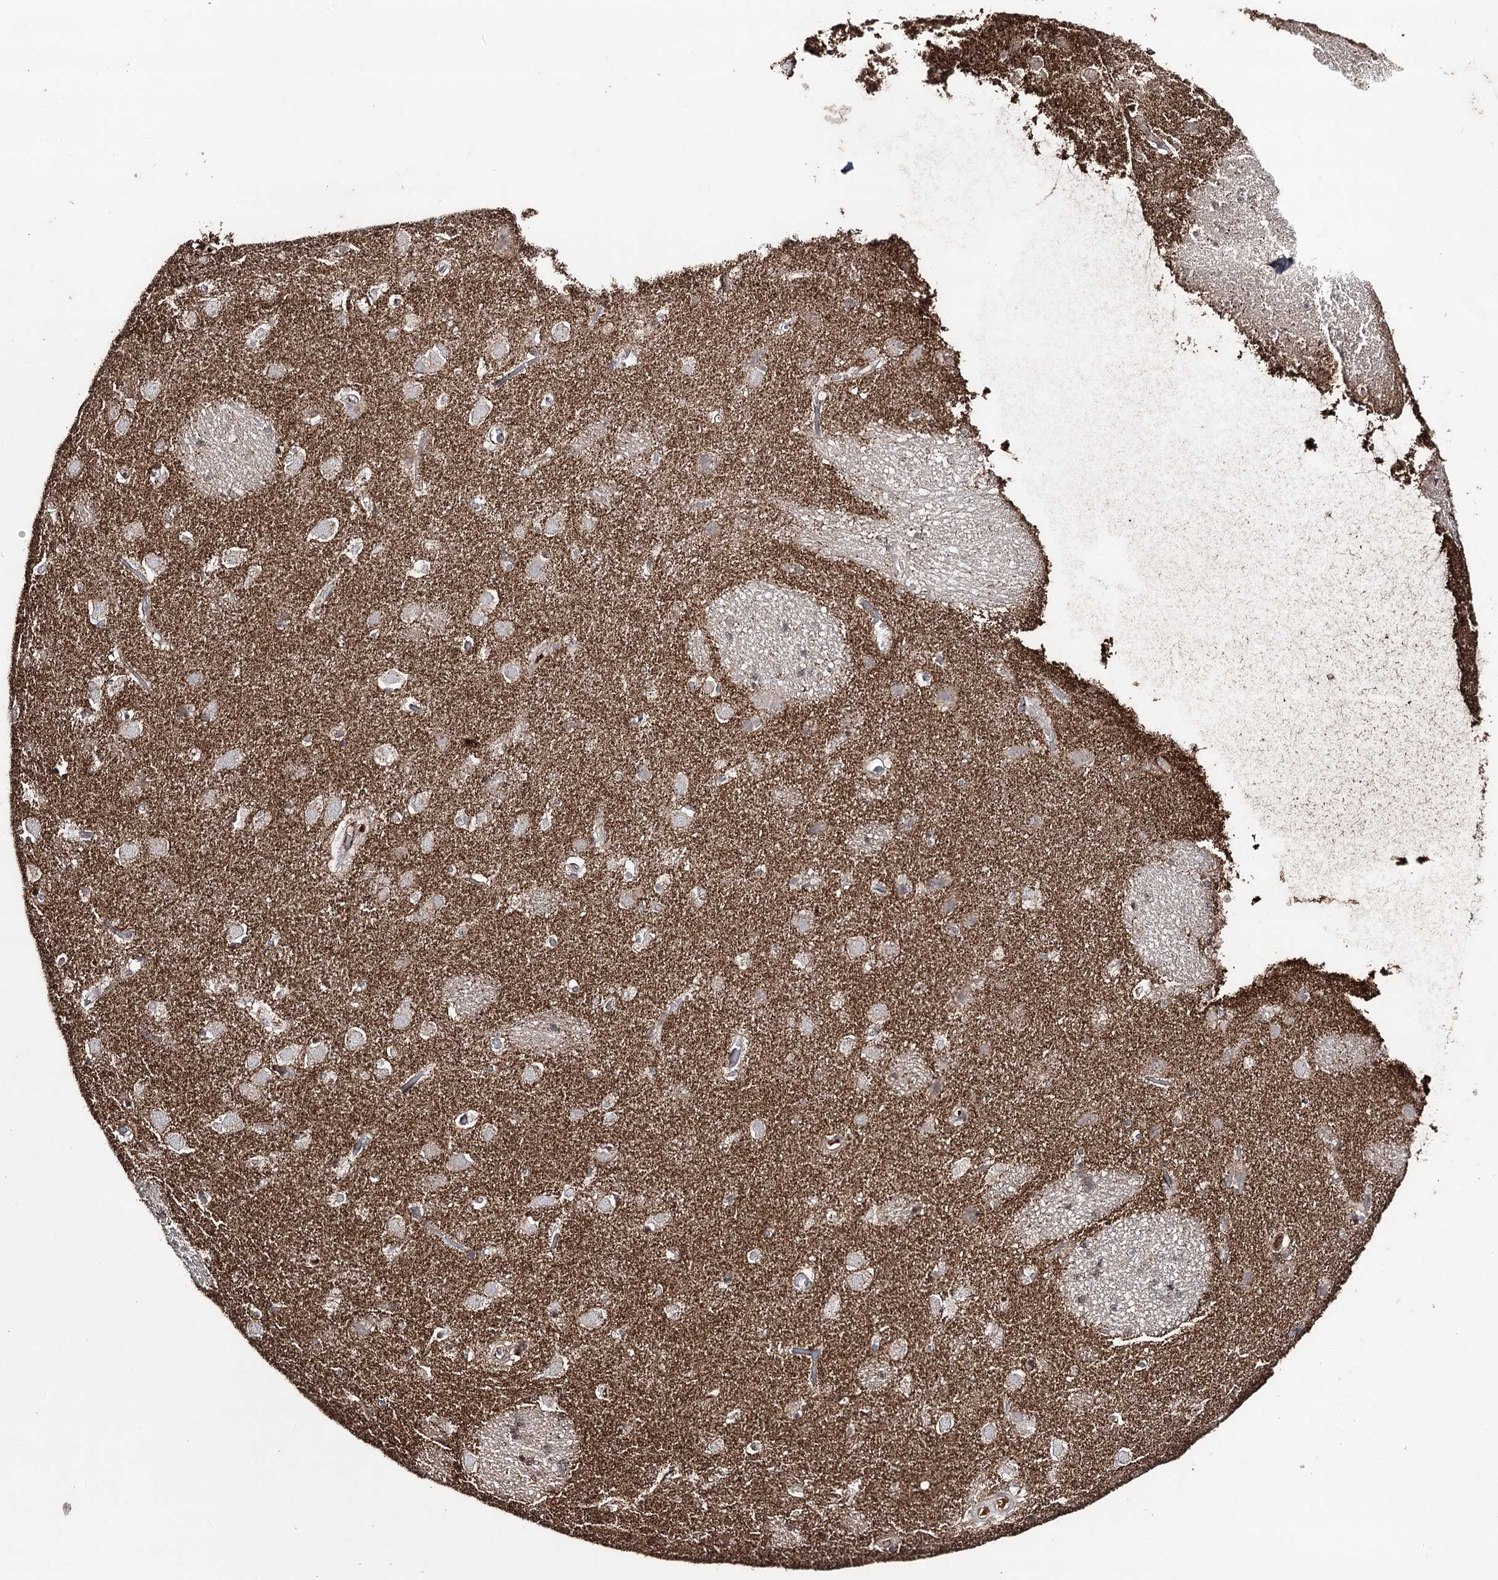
{"staining": {"intensity": "moderate", "quantity": "<25%", "location": "cytoplasmic/membranous"}, "tissue": "caudate", "cell_type": "Glial cells", "image_type": "normal", "snomed": [{"axis": "morphology", "description": "Normal tissue, NOS"}, {"axis": "topography", "description": "Lateral ventricle wall"}], "caption": "Protein staining by IHC shows moderate cytoplasmic/membranous staining in about <25% of glial cells in normal caudate.", "gene": "SYNGR3", "patient": {"sex": "male", "age": 70}}